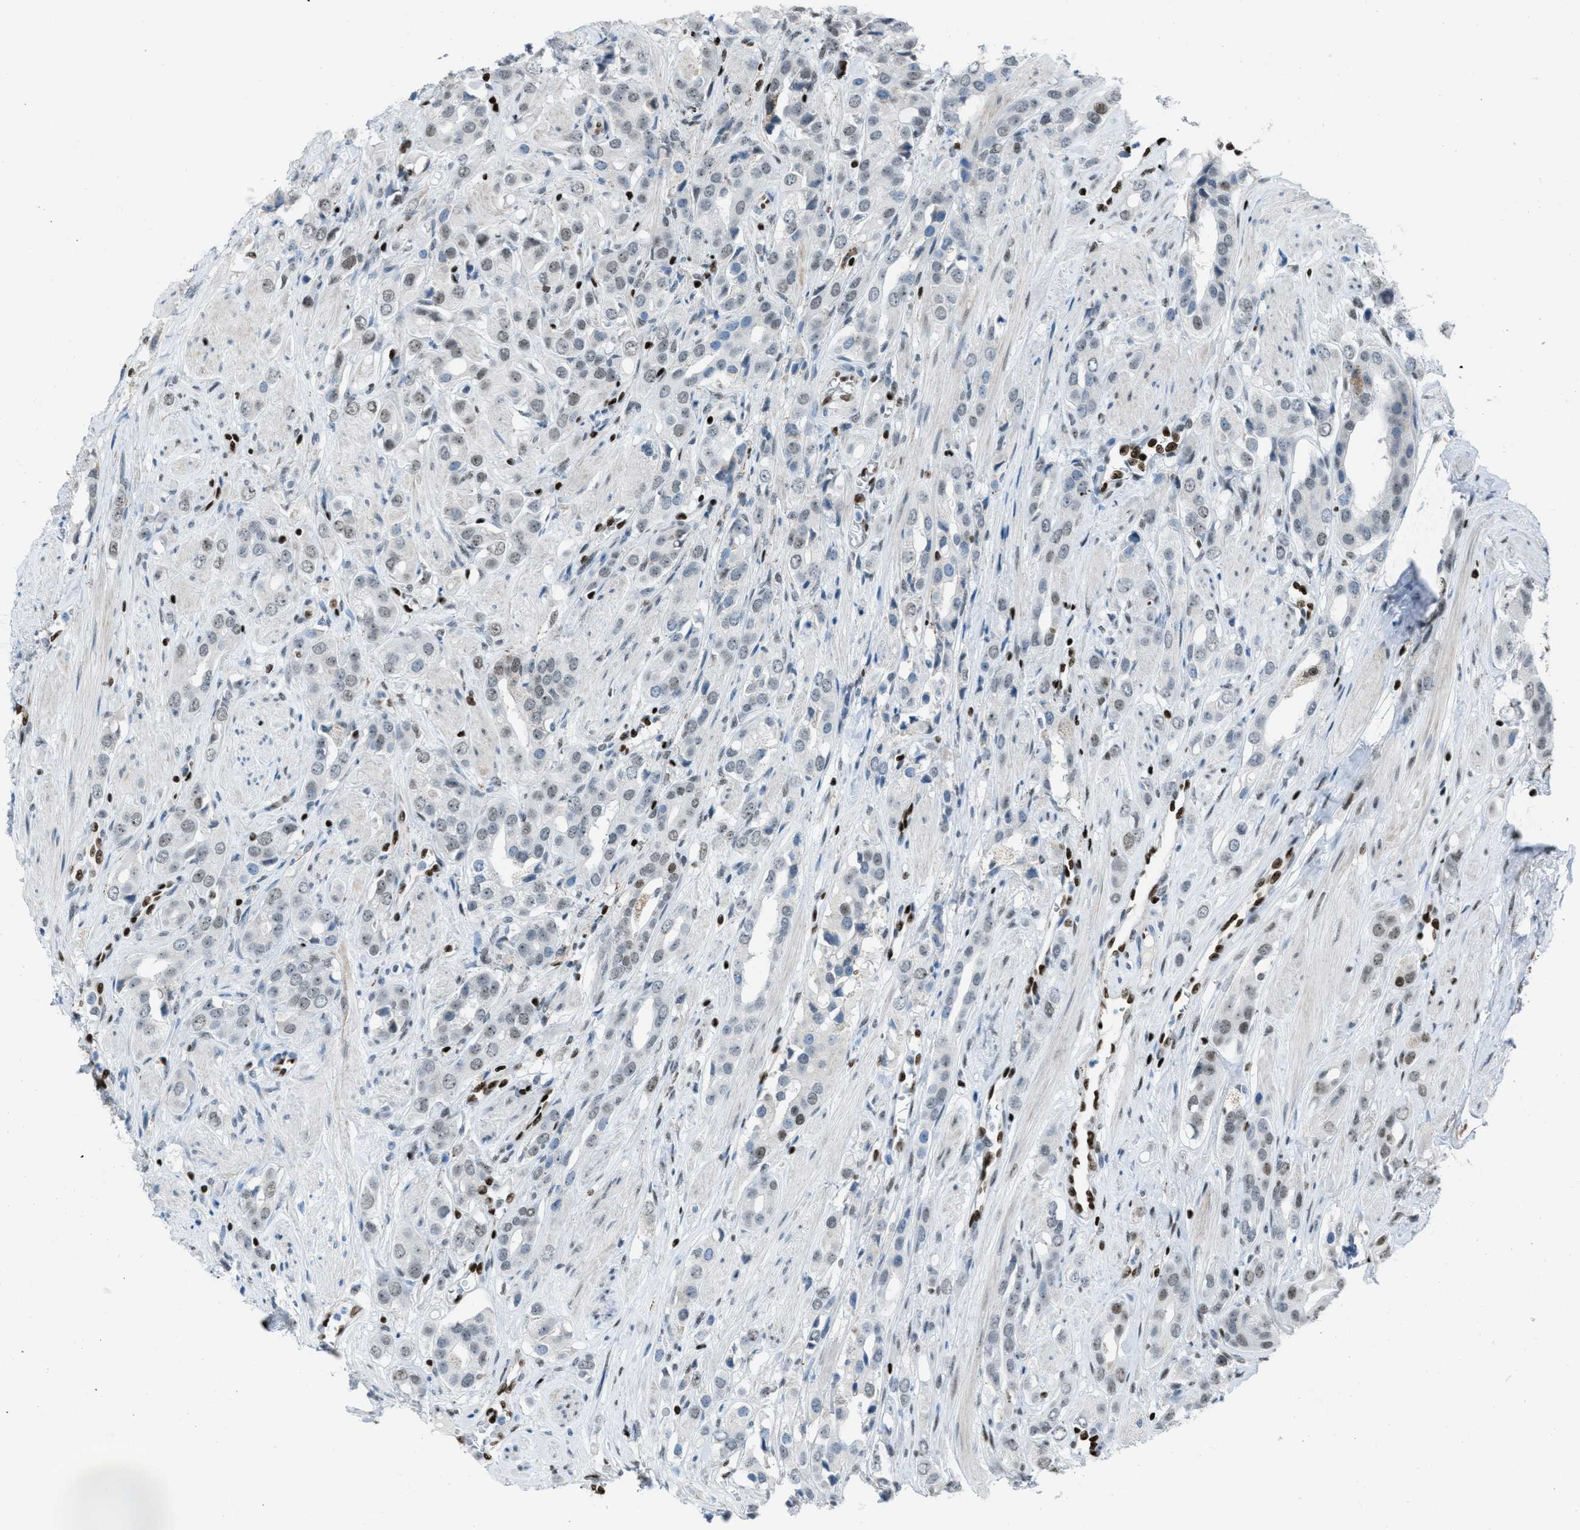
{"staining": {"intensity": "moderate", "quantity": "<25%", "location": "nuclear"}, "tissue": "prostate cancer", "cell_type": "Tumor cells", "image_type": "cancer", "snomed": [{"axis": "morphology", "description": "Adenocarcinoma, High grade"}, {"axis": "topography", "description": "Prostate"}], "caption": "Prostate cancer stained with DAB (3,3'-diaminobenzidine) immunohistochemistry shows low levels of moderate nuclear expression in approximately <25% of tumor cells.", "gene": "SLFN5", "patient": {"sex": "male", "age": 52}}